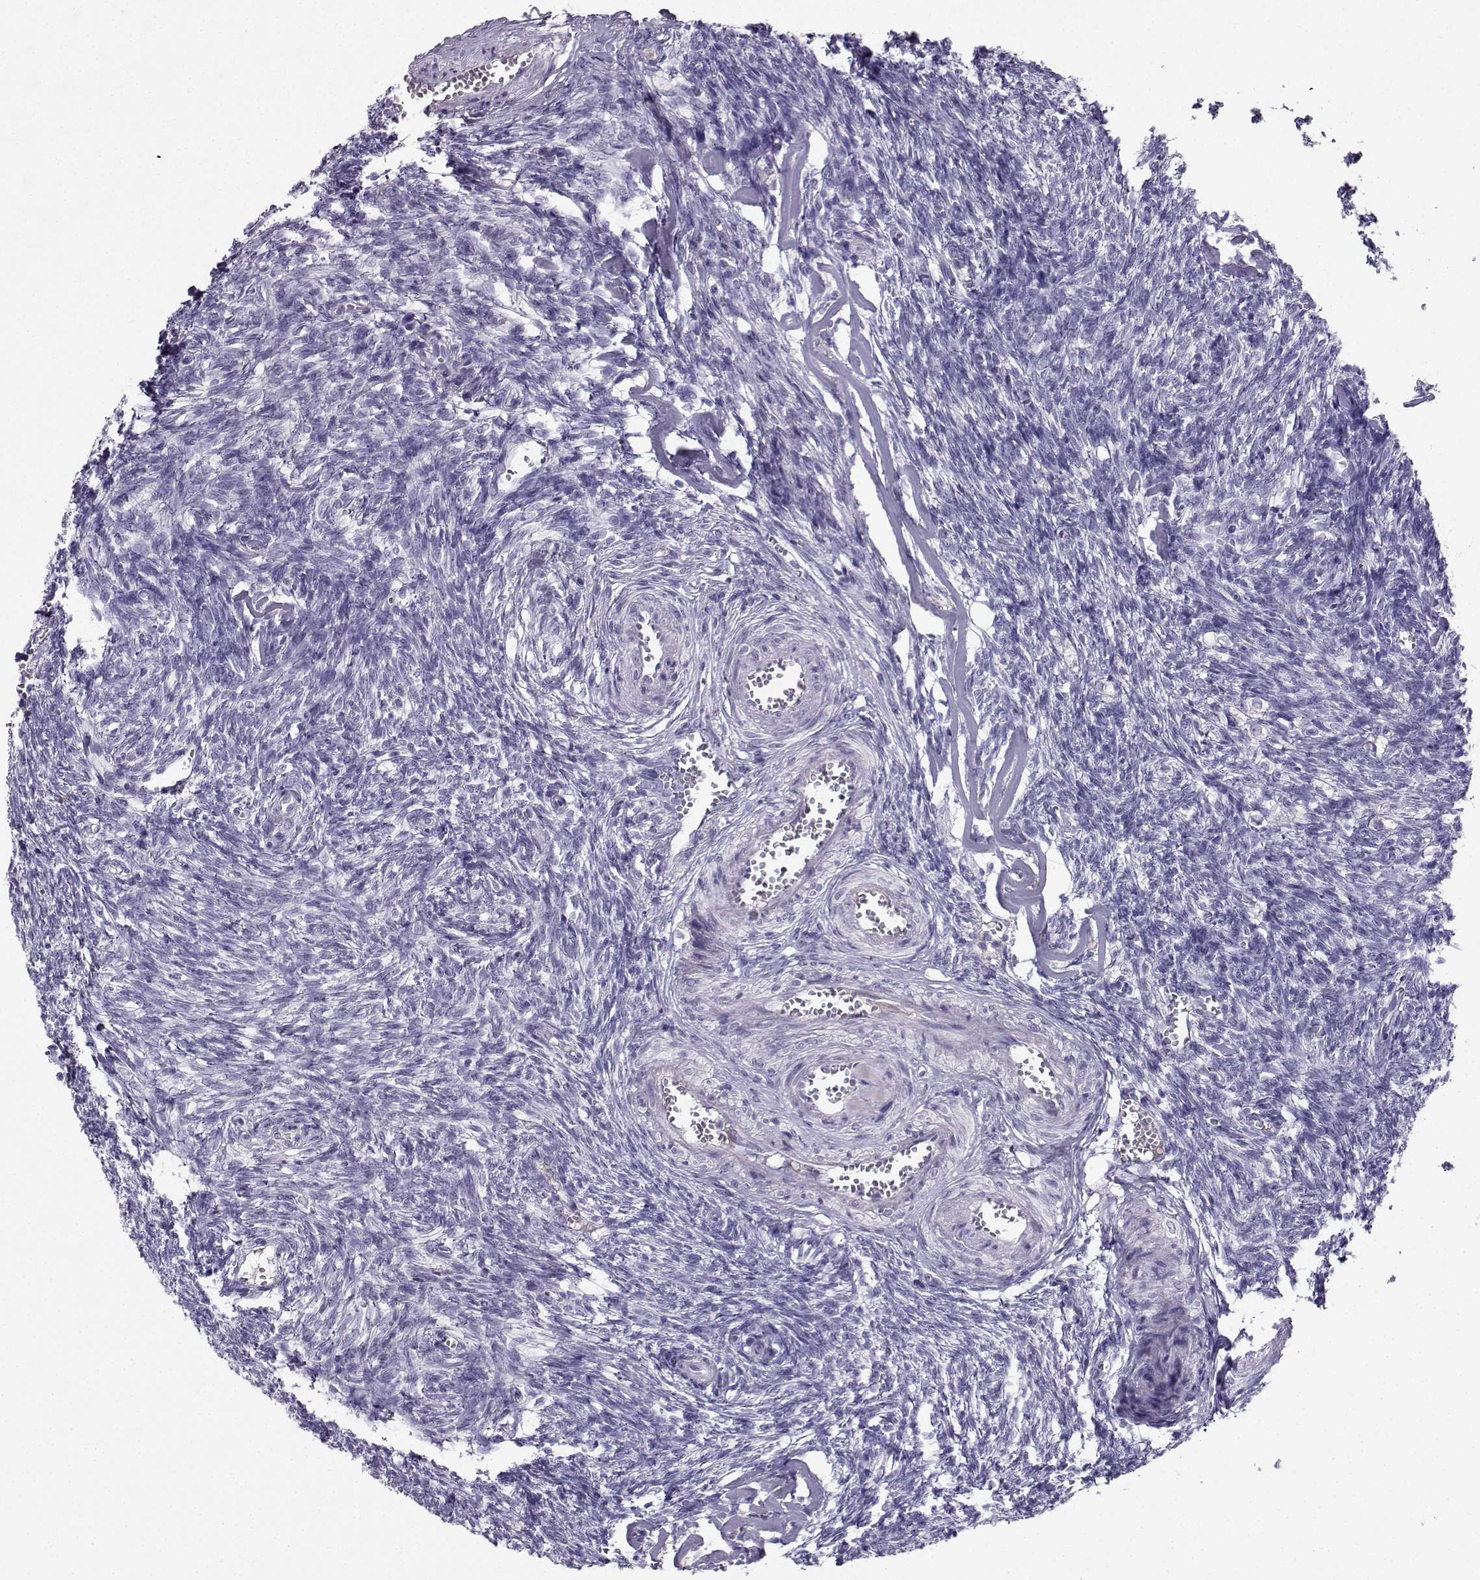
{"staining": {"intensity": "negative", "quantity": "none", "location": "none"}, "tissue": "ovary", "cell_type": "Follicle cells", "image_type": "normal", "snomed": [{"axis": "morphology", "description": "Normal tissue, NOS"}, {"axis": "topography", "description": "Ovary"}], "caption": "Immunohistochemistry micrograph of benign human ovary stained for a protein (brown), which shows no staining in follicle cells.", "gene": "GRIK4", "patient": {"sex": "female", "age": 43}}